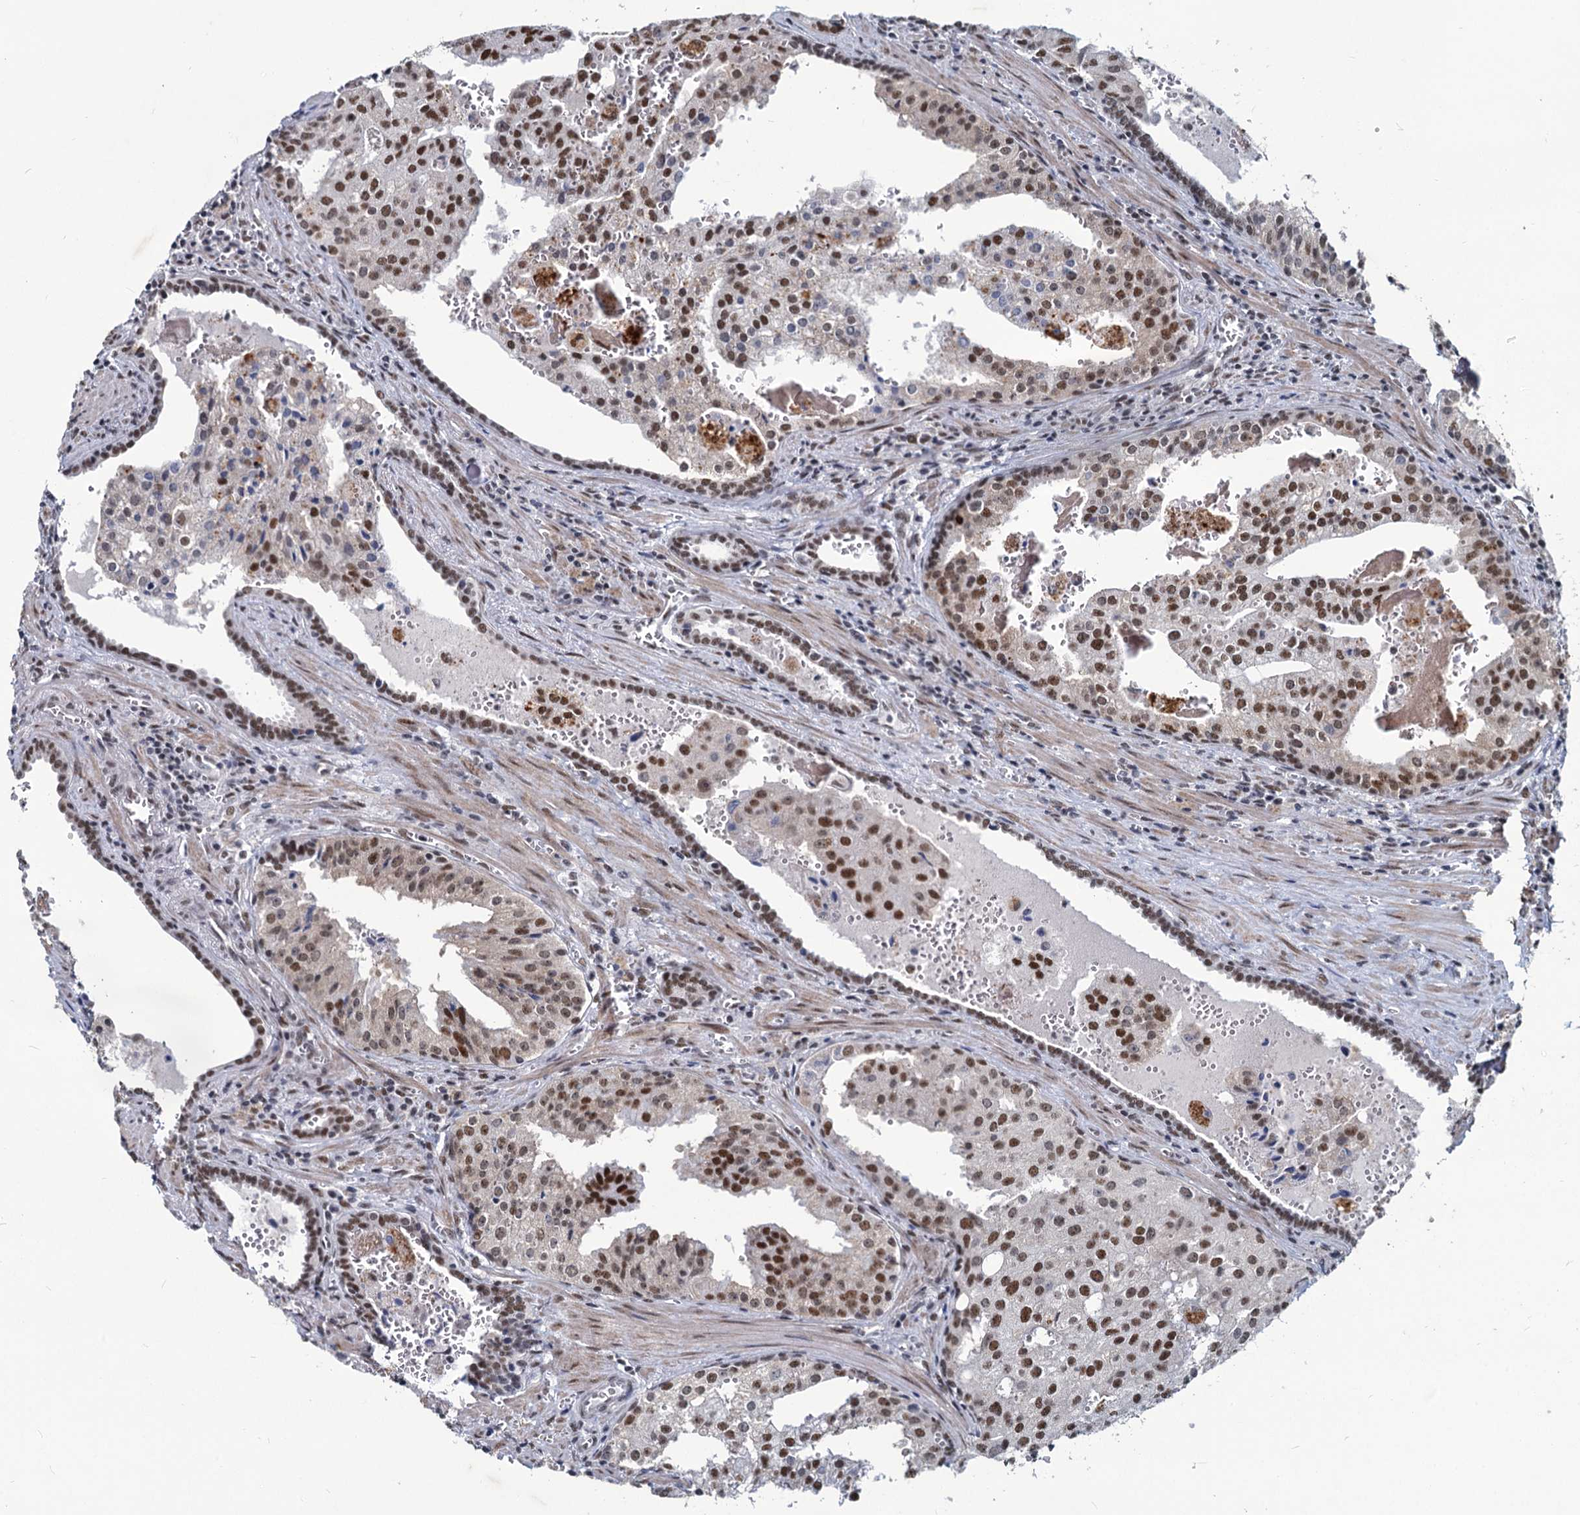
{"staining": {"intensity": "moderate", "quantity": ">75%", "location": "nuclear"}, "tissue": "prostate cancer", "cell_type": "Tumor cells", "image_type": "cancer", "snomed": [{"axis": "morphology", "description": "Adenocarcinoma, High grade"}, {"axis": "topography", "description": "Prostate"}], "caption": "DAB immunohistochemical staining of adenocarcinoma (high-grade) (prostate) demonstrates moderate nuclear protein staining in about >75% of tumor cells.", "gene": "METTL14", "patient": {"sex": "male", "age": 68}}